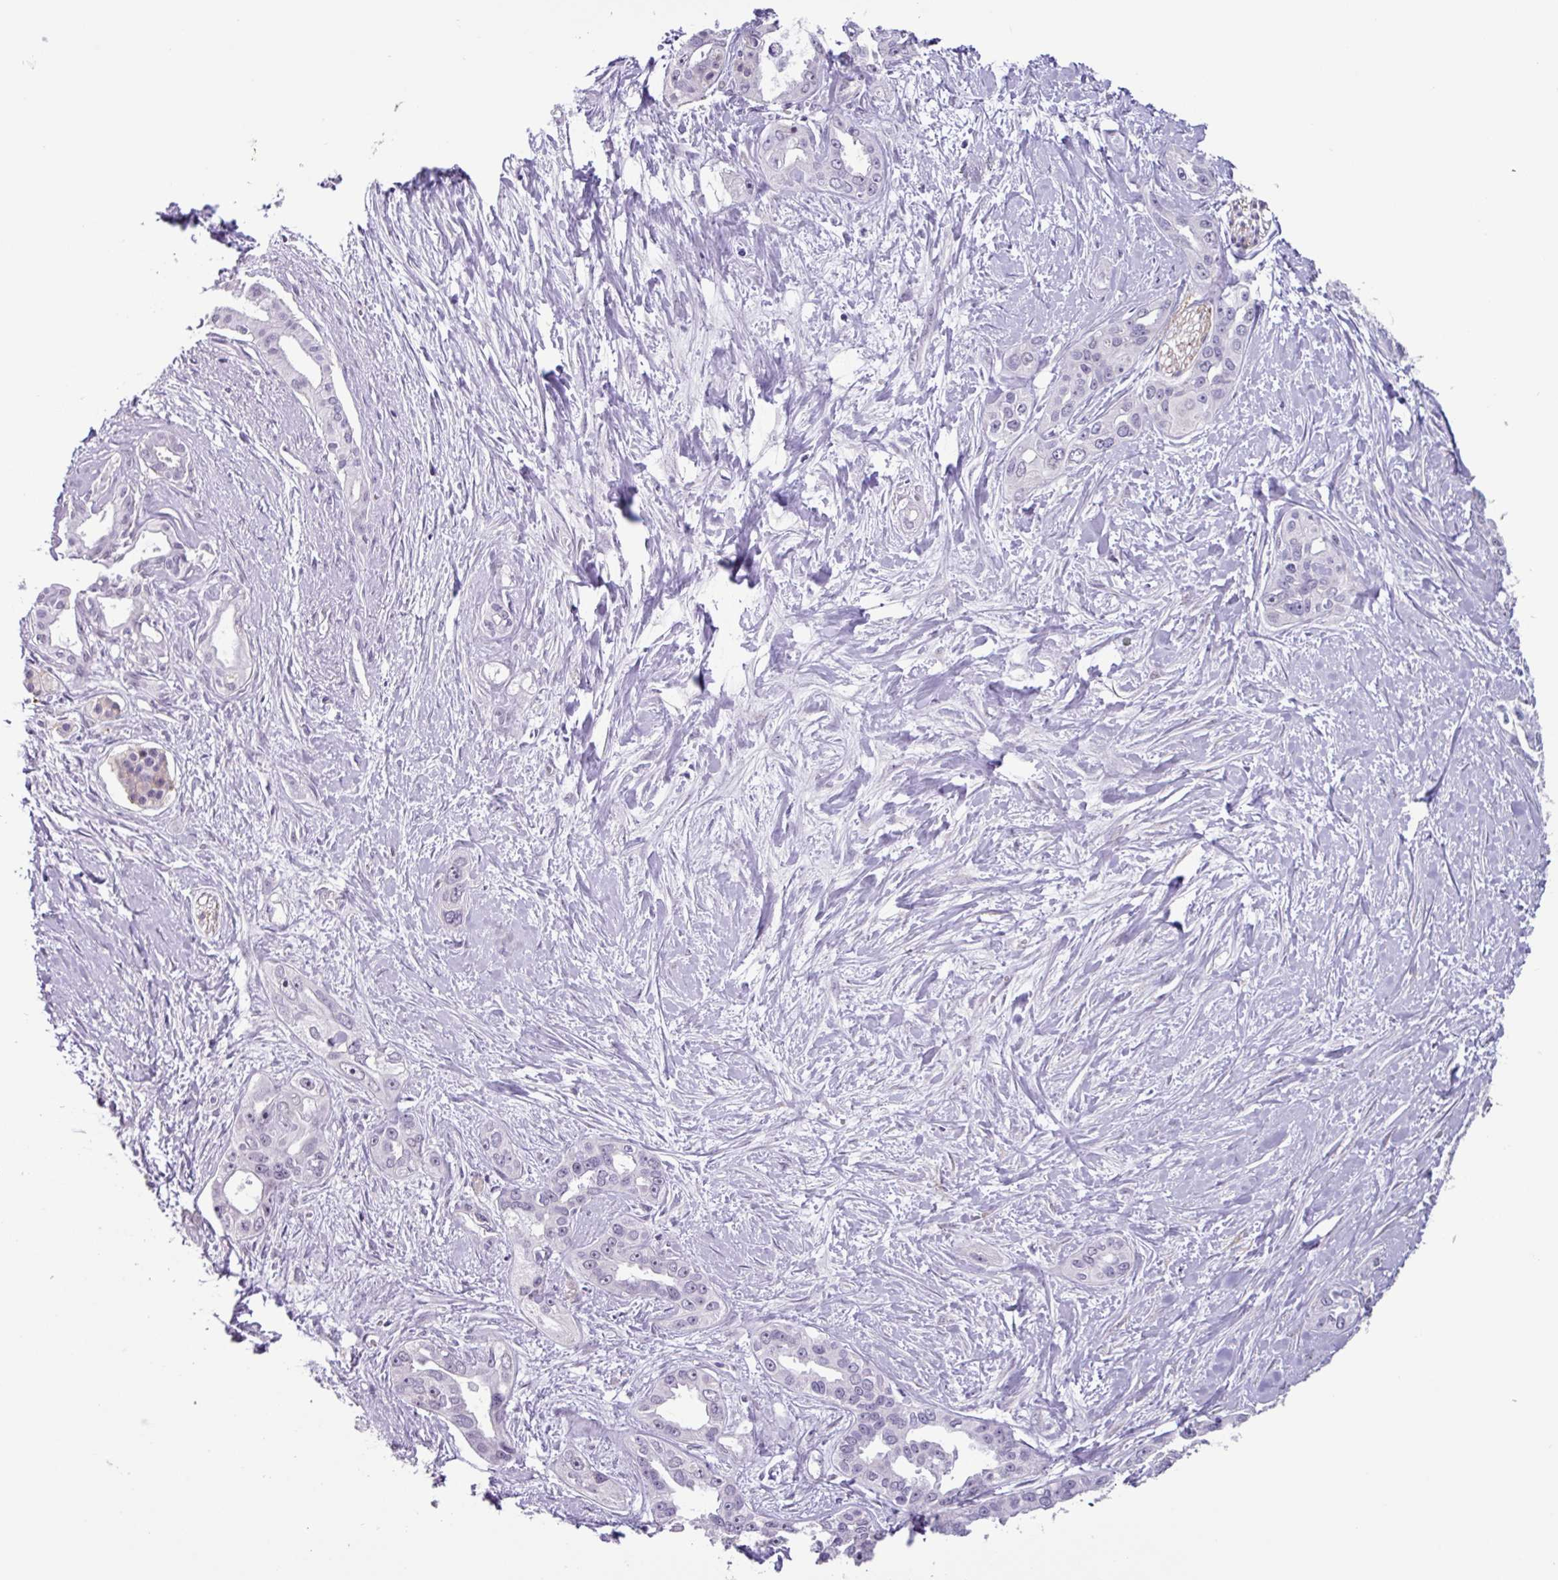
{"staining": {"intensity": "negative", "quantity": "none", "location": "none"}, "tissue": "pancreatic cancer", "cell_type": "Tumor cells", "image_type": "cancer", "snomed": [{"axis": "morphology", "description": "Adenocarcinoma, NOS"}, {"axis": "topography", "description": "Pancreas"}], "caption": "Tumor cells show no significant protein positivity in adenocarcinoma (pancreatic). Brightfield microscopy of immunohistochemistry stained with DAB (brown) and hematoxylin (blue), captured at high magnification.", "gene": "OTX1", "patient": {"sex": "female", "age": 50}}